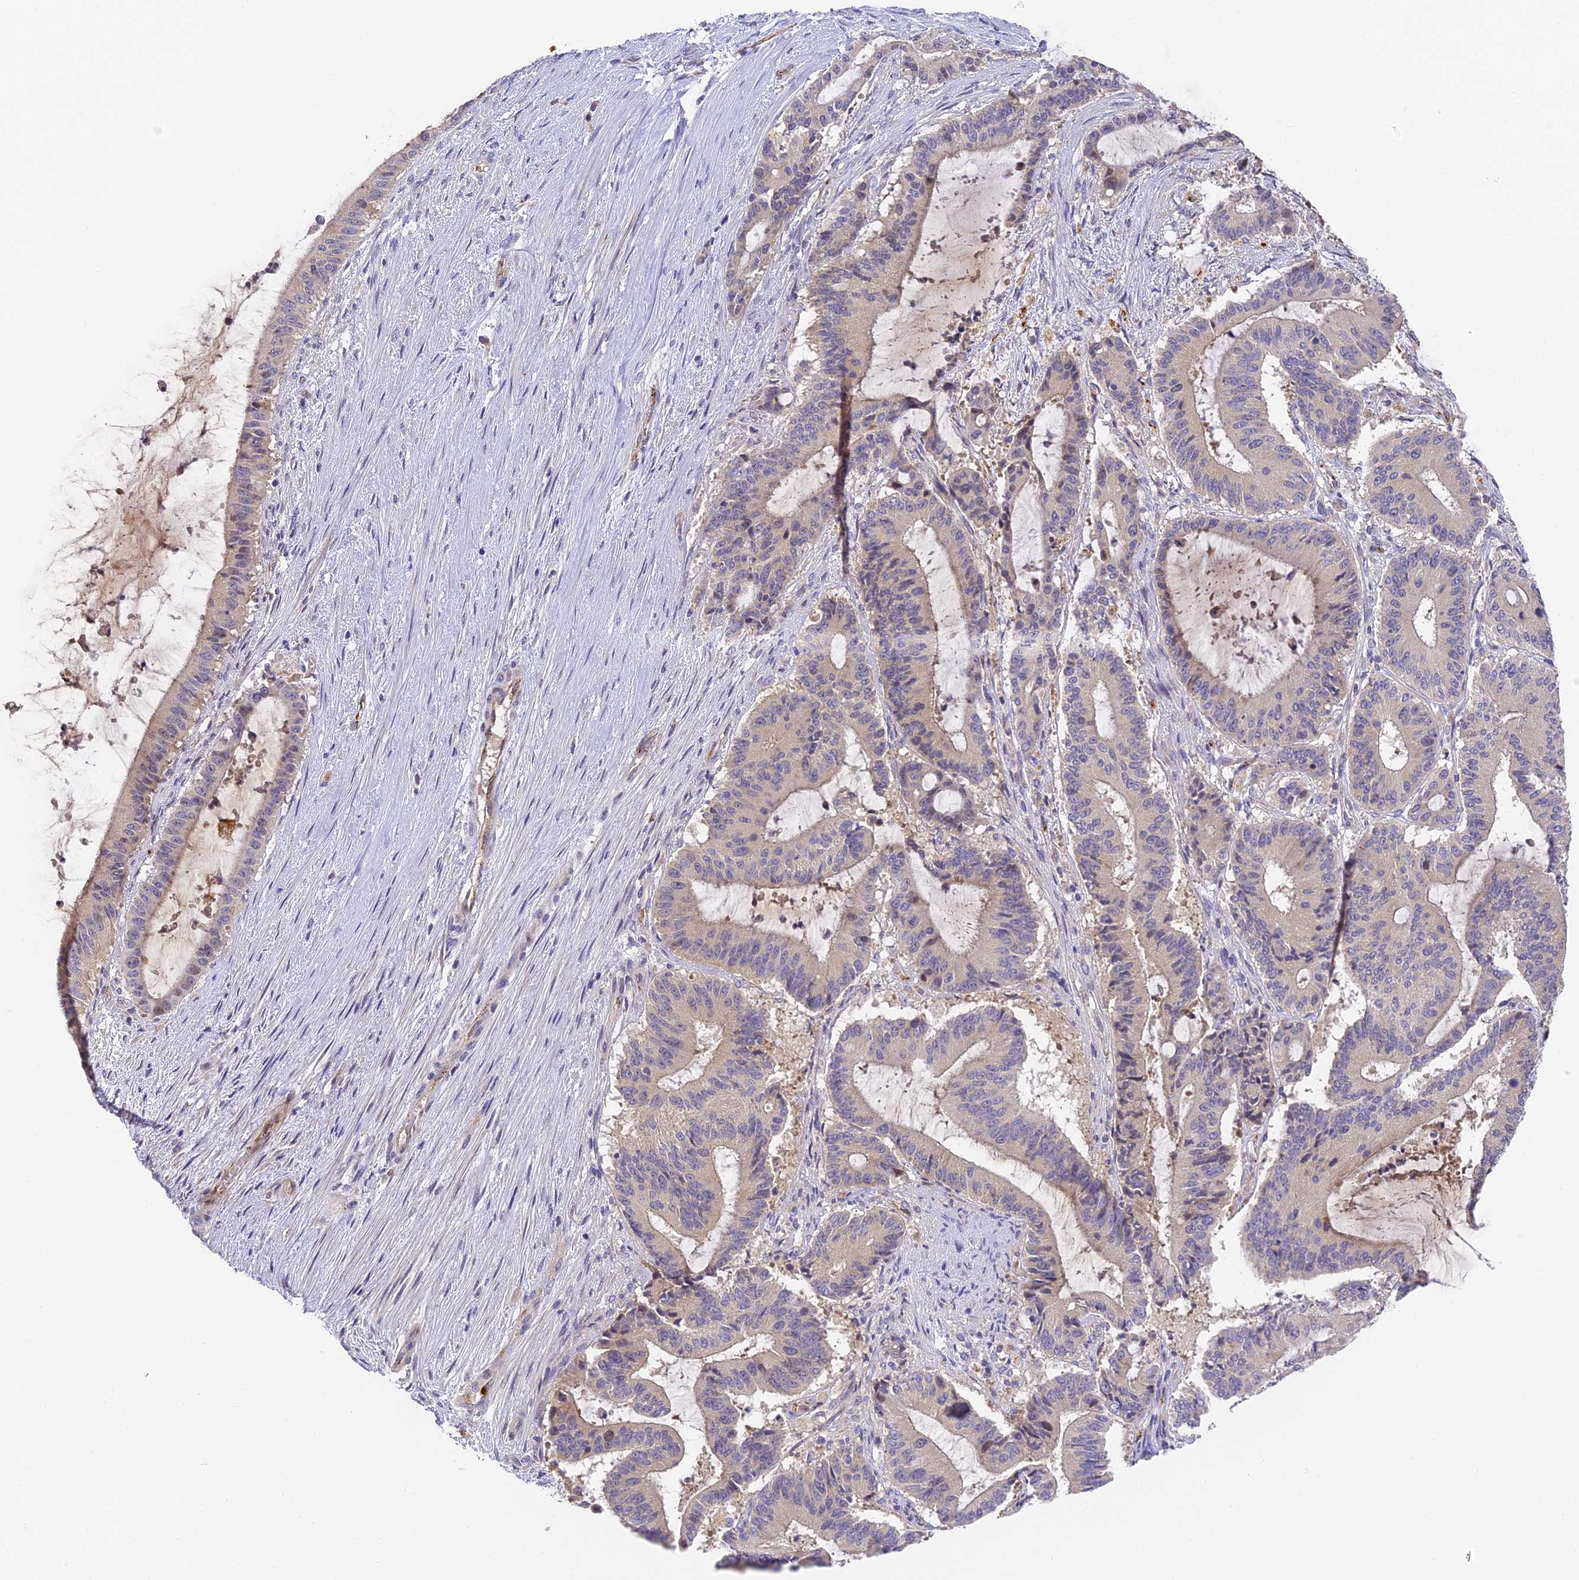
{"staining": {"intensity": "negative", "quantity": "none", "location": "none"}, "tissue": "liver cancer", "cell_type": "Tumor cells", "image_type": "cancer", "snomed": [{"axis": "morphology", "description": "Normal tissue, NOS"}, {"axis": "morphology", "description": "Cholangiocarcinoma"}, {"axis": "topography", "description": "Liver"}, {"axis": "topography", "description": "Peripheral nerve tissue"}], "caption": "Tumor cells are negative for protein expression in human cholangiocarcinoma (liver). Nuclei are stained in blue.", "gene": "DNAAF10", "patient": {"sex": "female", "age": 73}}